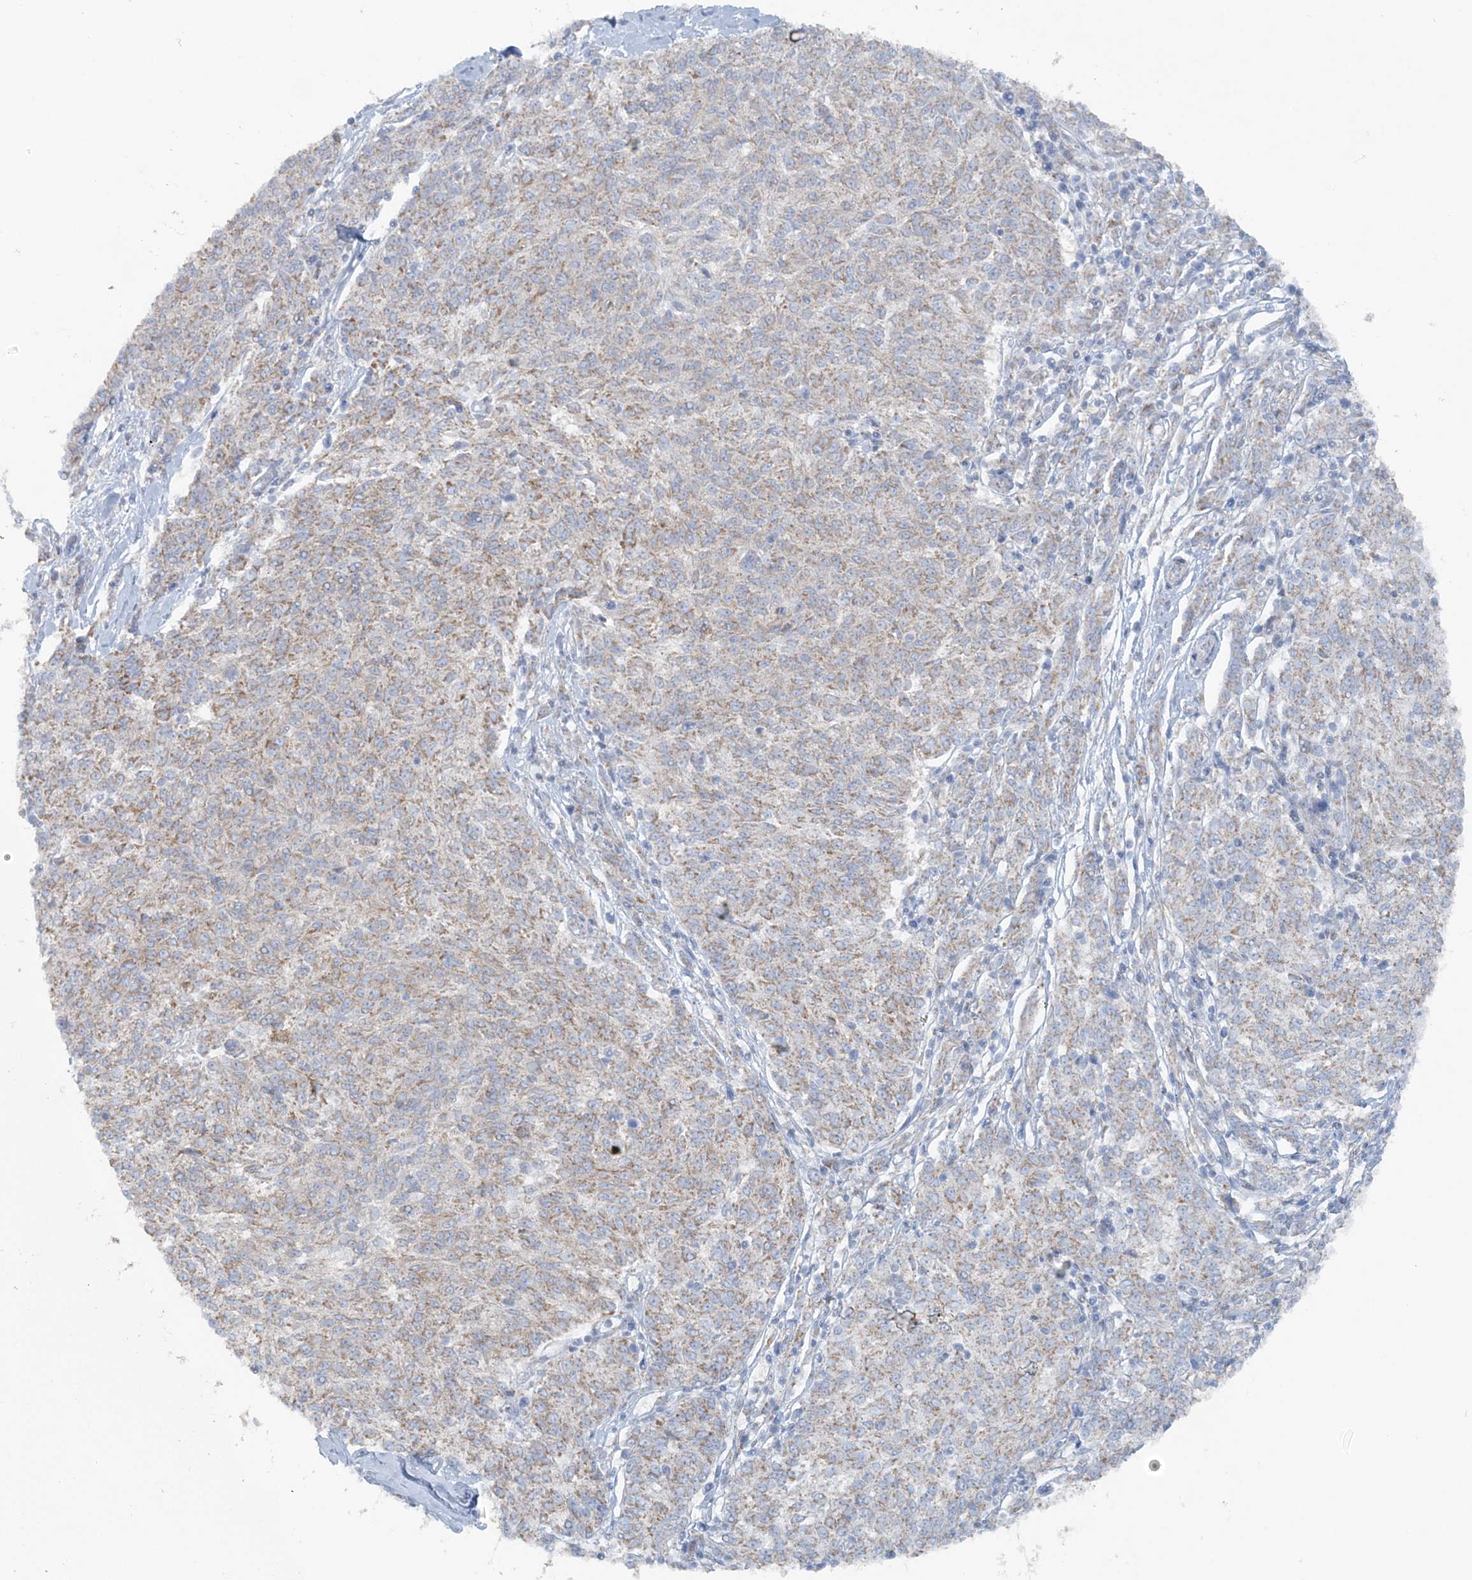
{"staining": {"intensity": "weak", "quantity": ">75%", "location": "cytoplasmic/membranous"}, "tissue": "melanoma", "cell_type": "Tumor cells", "image_type": "cancer", "snomed": [{"axis": "morphology", "description": "Malignant melanoma, NOS"}, {"axis": "topography", "description": "Skin"}], "caption": "Protein staining exhibits weak cytoplasmic/membranous staining in approximately >75% of tumor cells in malignant melanoma.", "gene": "PCCB", "patient": {"sex": "female", "age": 72}}